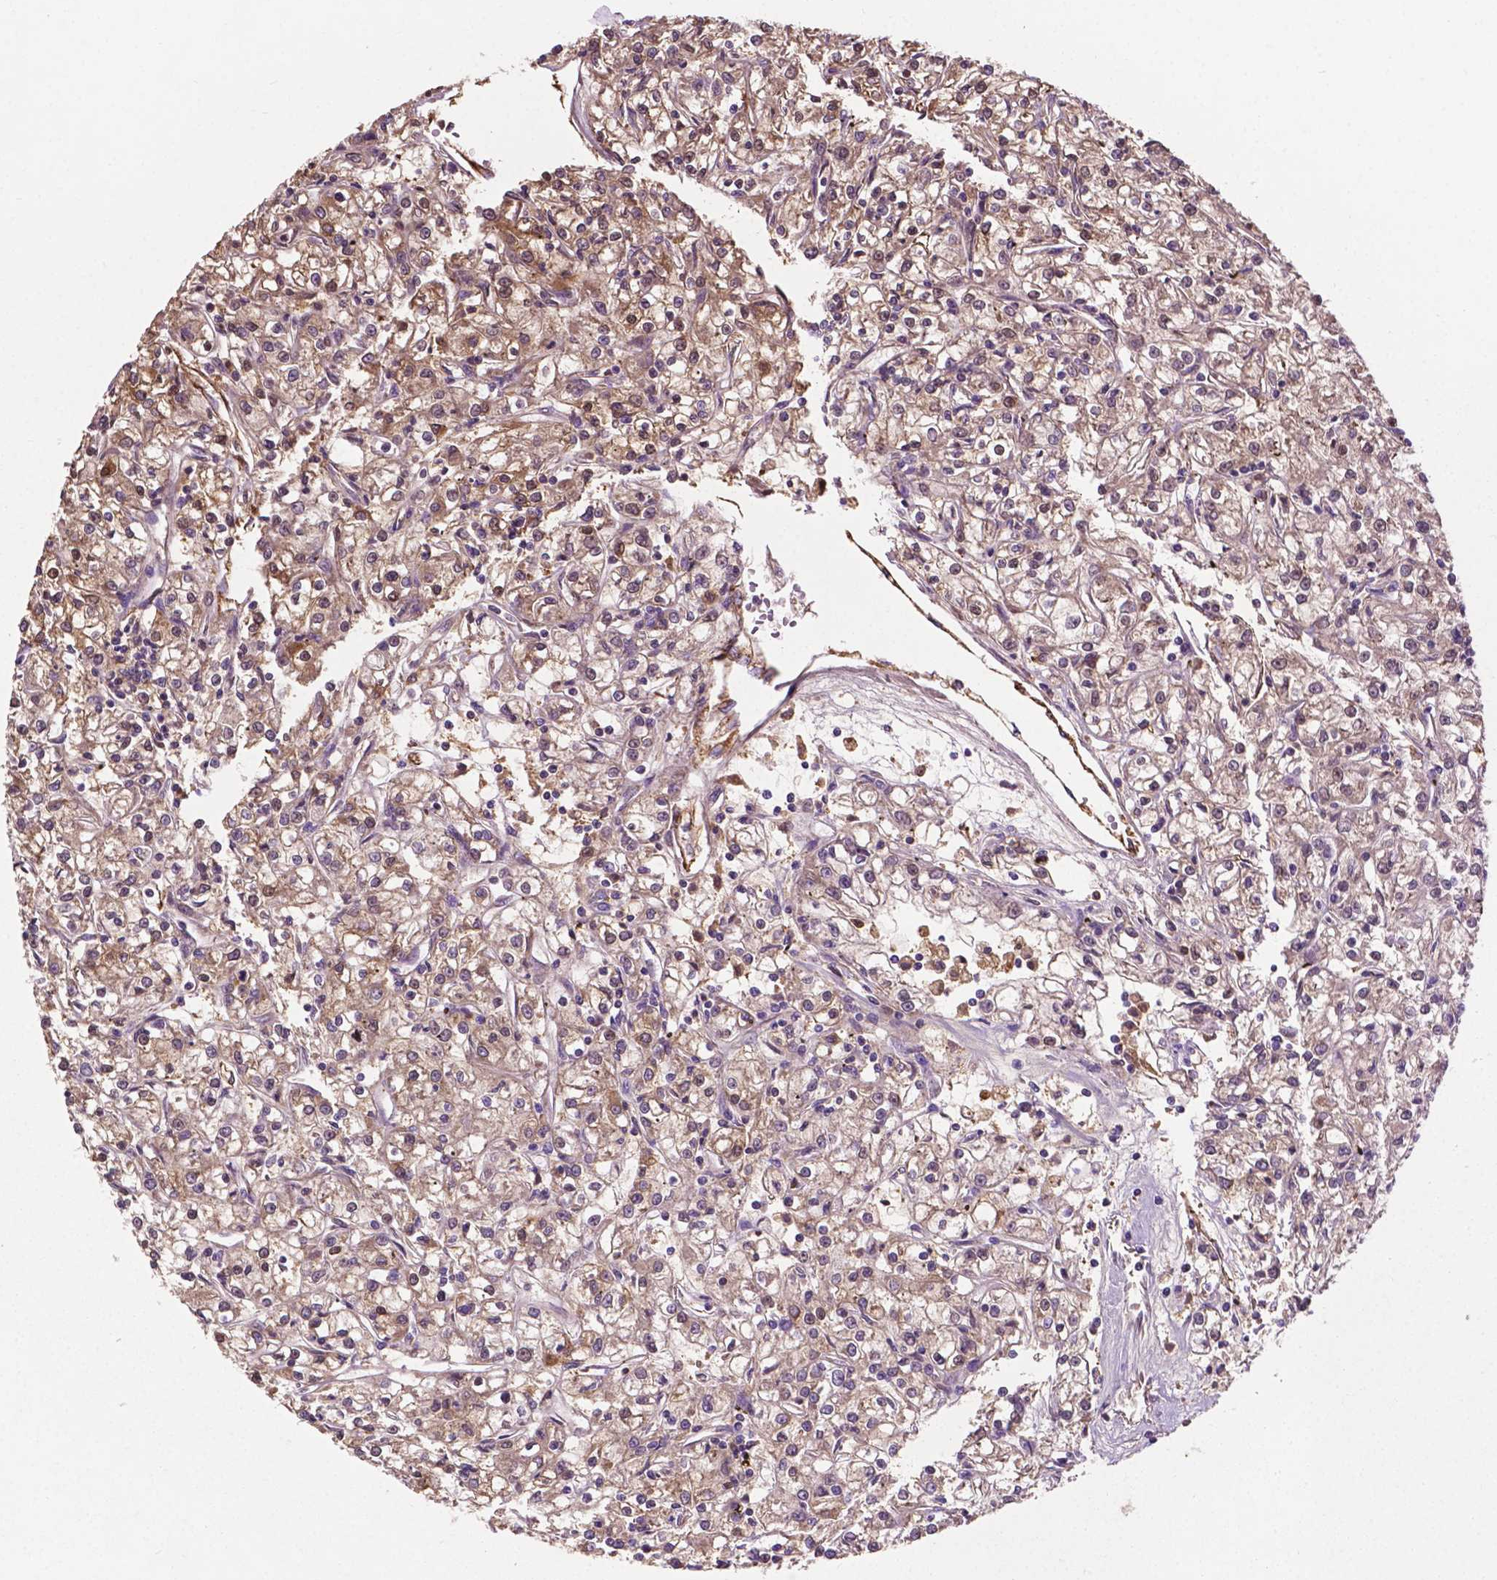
{"staining": {"intensity": "weak", "quantity": ">75%", "location": "cytoplasmic/membranous"}, "tissue": "renal cancer", "cell_type": "Tumor cells", "image_type": "cancer", "snomed": [{"axis": "morphology", "description": "Adenocarcinoma, NOS"}, {"axis": "topography", "description": "Kidney"}], "caption": "Weak cytoplasmic/membranous expression for a protein is seen in about >75% of tumor cells of renal cancer using immunohistochemistry.", "gene": "GJA9", "patient": {"sex": "female", "age": 59}}